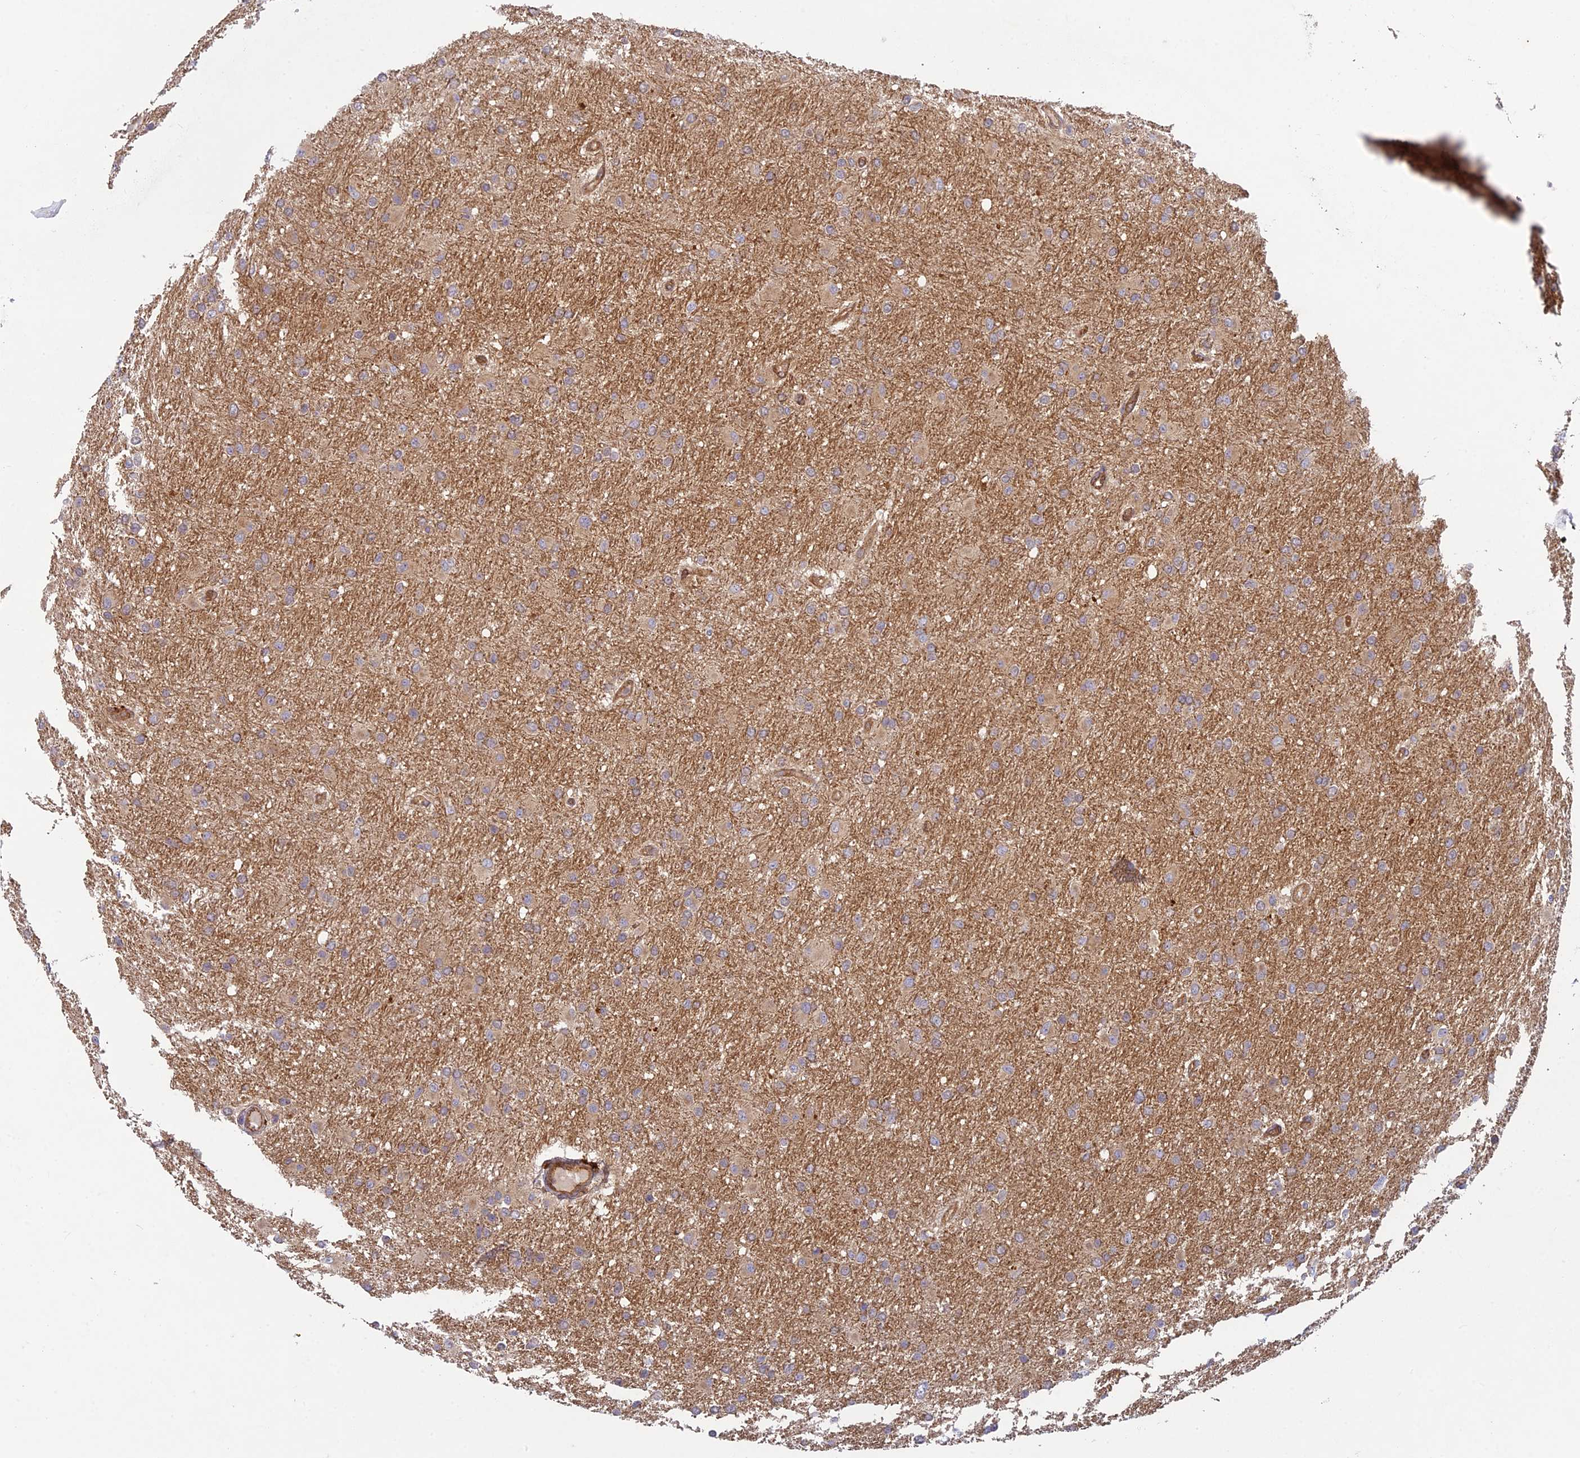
{"staining": {"intensity": "weak", "quantity": ">75%", "location": "cytoplasmic/membranous"}, "tissue": "glioma", "cell_type": "Tumor cells", "image_type": "cancer", "snomed": [{"axis": "morphology", "description": "Glioma, malignant, High grade"}, {"axis": "topography", "description": "Cerebral cortex"}], "caption": "The image reveals immunohistochemical staining of malignant high-grade glioma. There is weak cytoplasmic/membranous expression is present in approximately >75% of tumor cells. (DAB = brown stain, brightfield microscopy at high magnification).", "gene": "TCF25", "patient": {"sex": "female", "age": 36}}